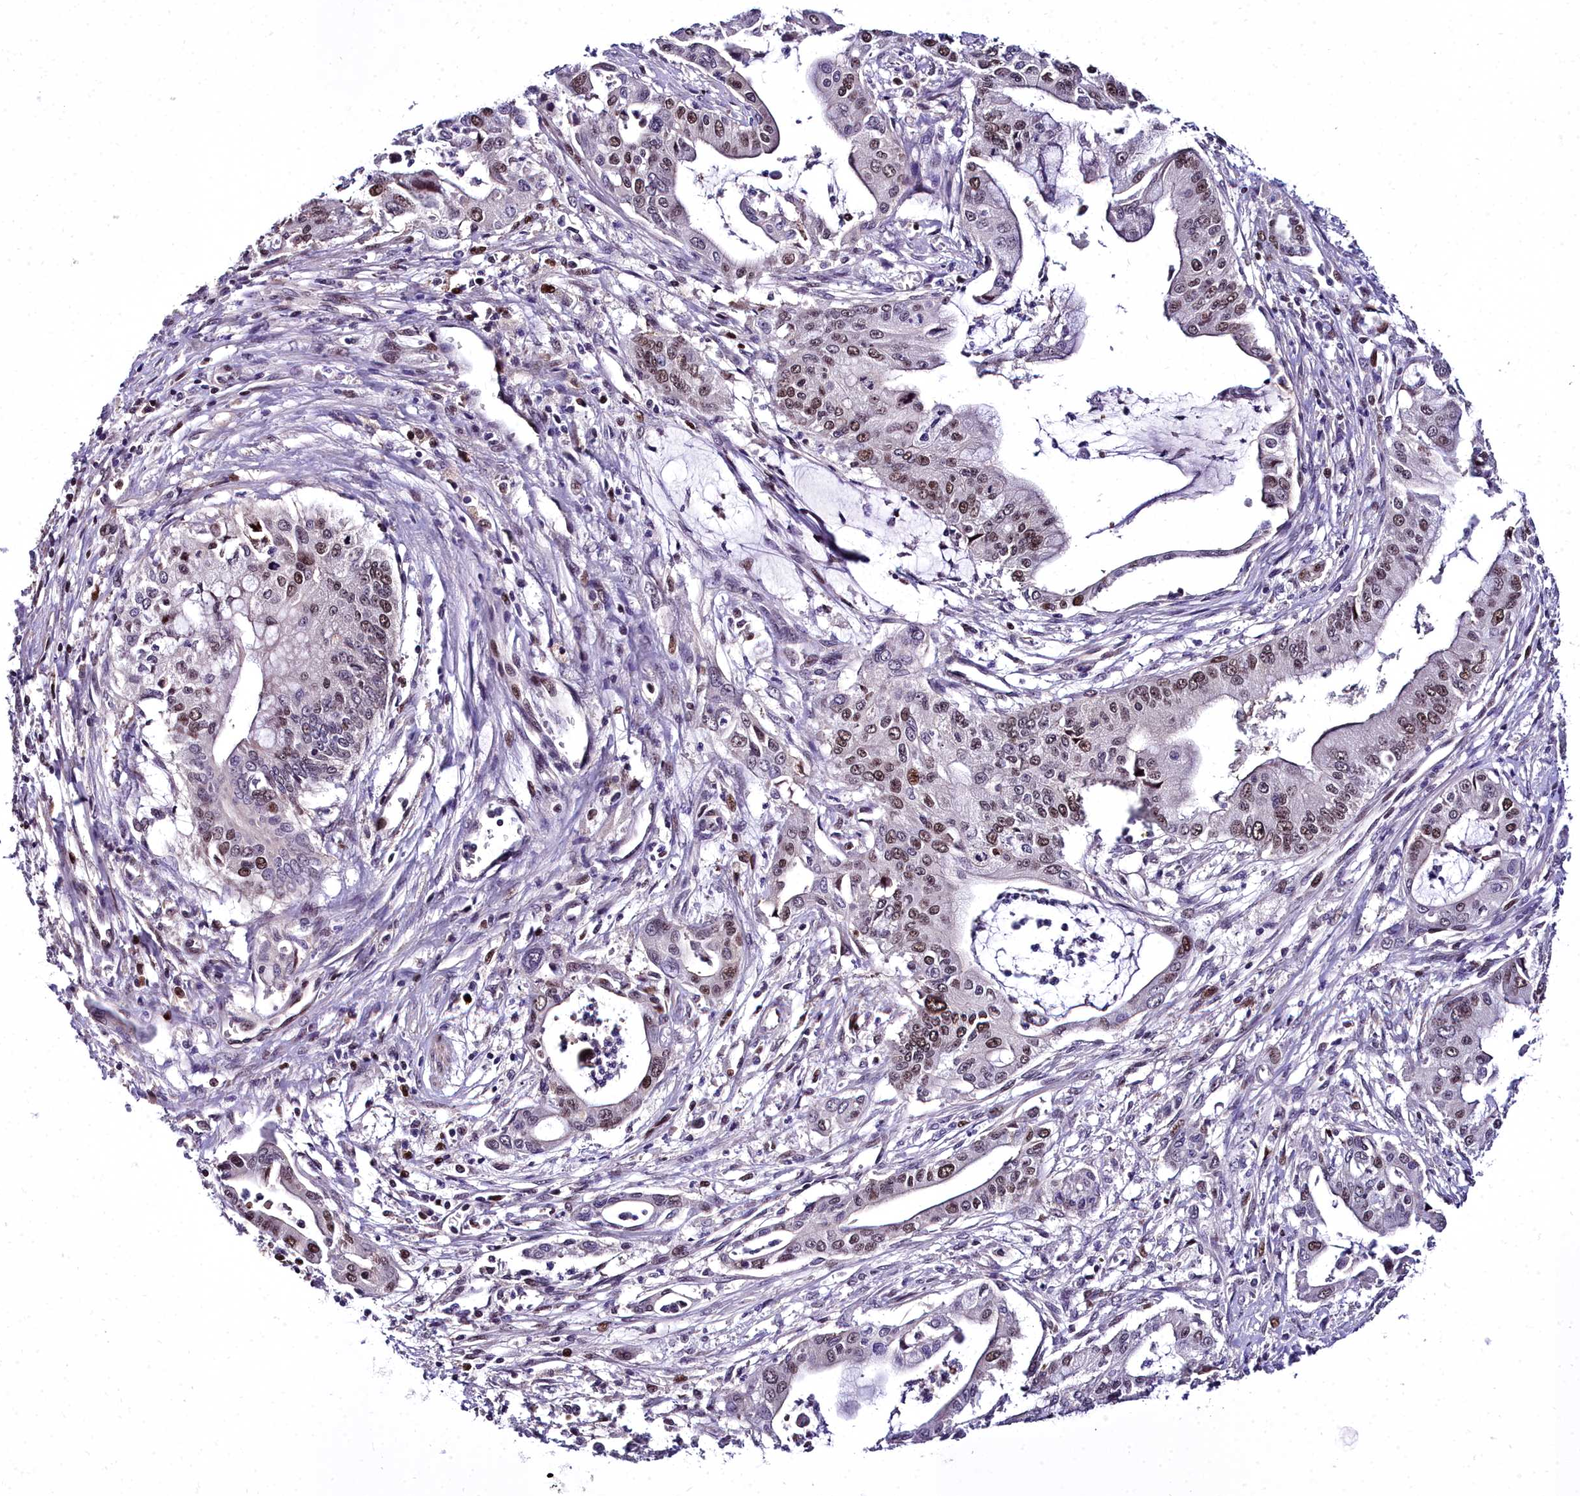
{"staining": {"intensity": "moderate", "quantity": "25%-75%", "location": "nuclear"}, "tissue": "pancreatic cancer", "cell_type": "Tumor cells", "image_type": "cancer", "snomed": [{"axis": "morphology", "description": "Adenocarcinoma, NOS"}, {"axis": "topography", "description": "Pancreas"}], "caption": "Tumor cells exhibit medium levels of moderate nuclear positivity in about 25%-75% of cells in human pancreatic cancer.", "gene": "TRIML2", "patient": {"sex": "male", "age": 46}}